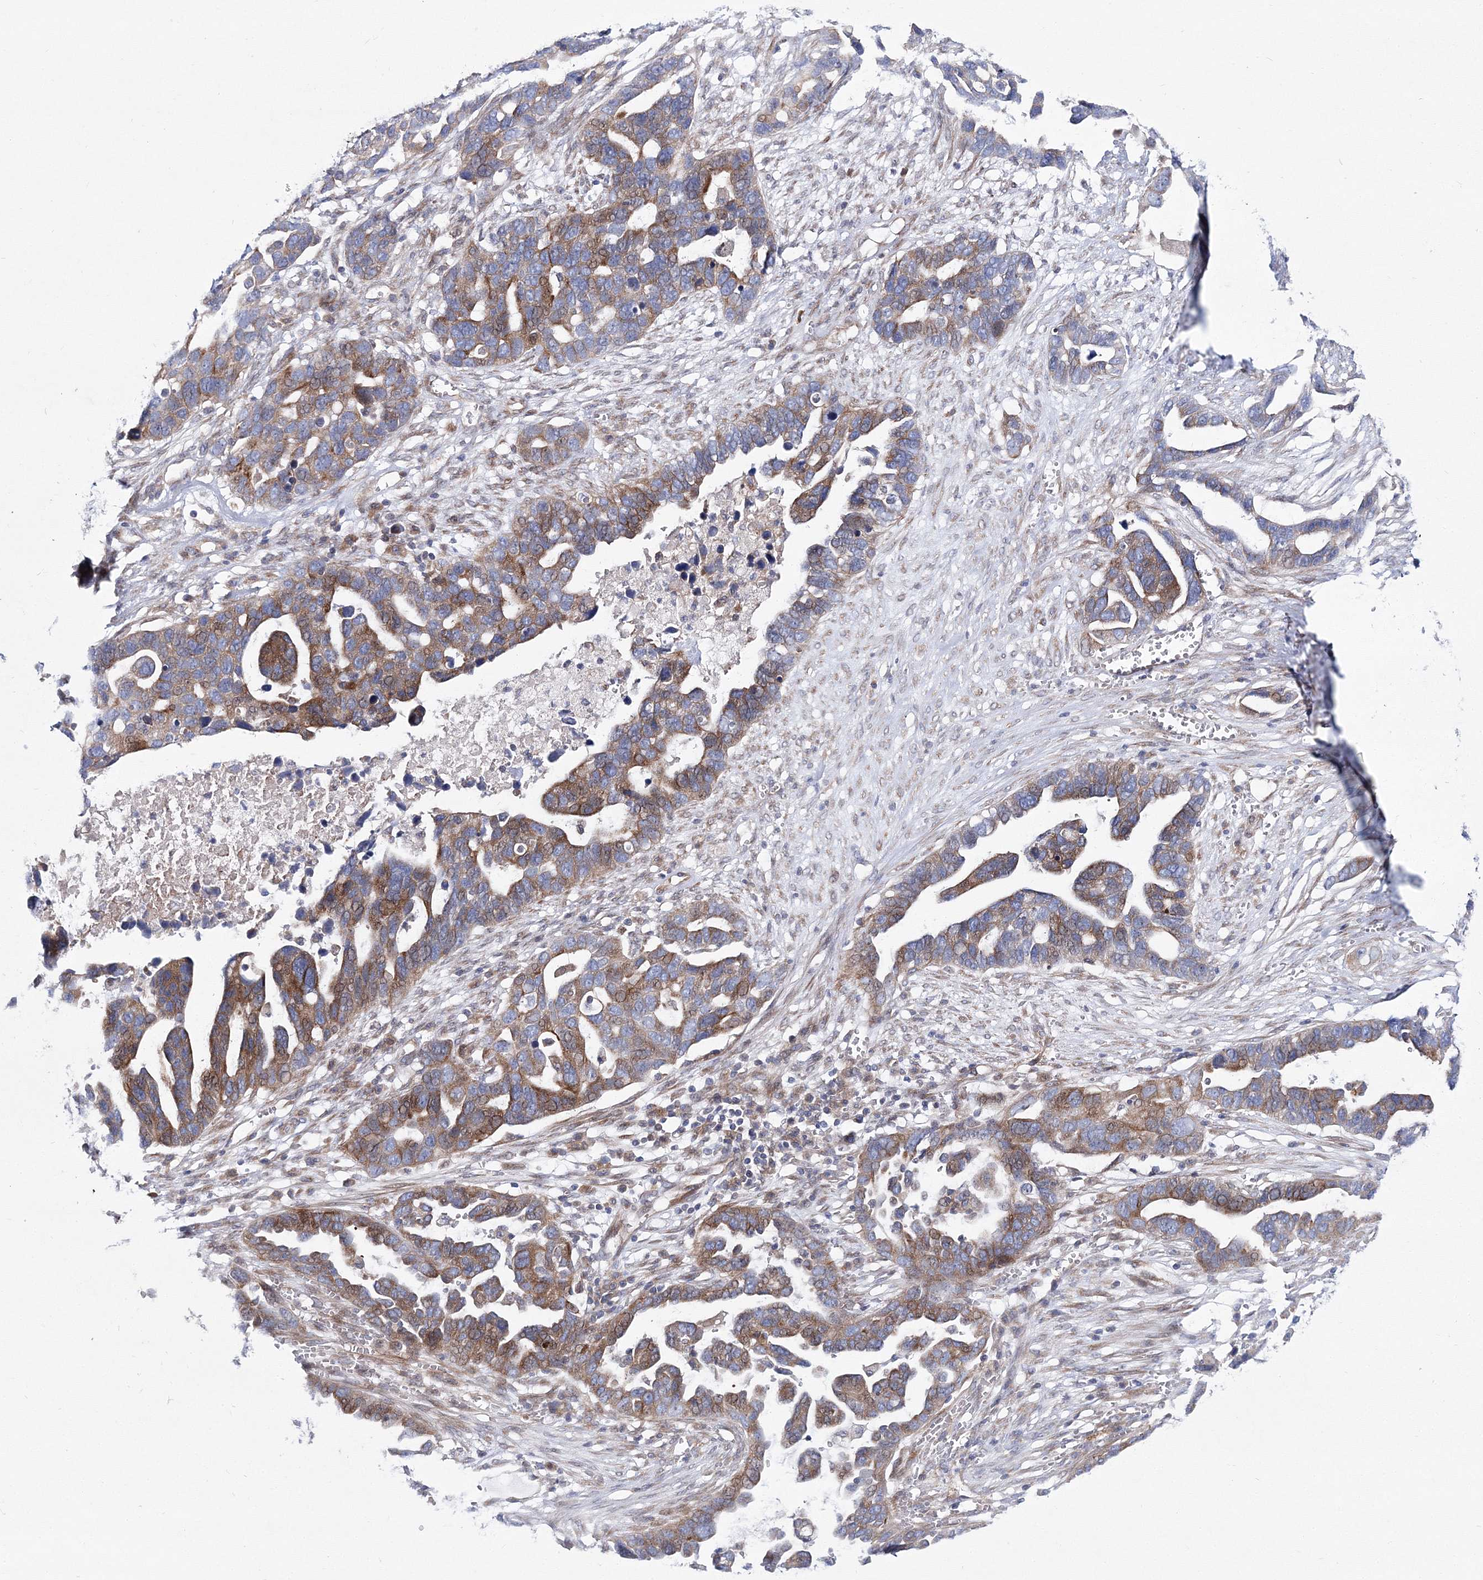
{"staining": {"intensity": "moderate", "quantity": ">75%", "location": "cytoplasmic/membranous"}, "tissue": "ovarian cancer", "cell_type": "Tumor cells", "image_type": "cancer", "snomed": [{"axis": "morphology", "description": "Cystadenocarcinoma, serous, NOS"}, {"axis": "topography", "description": "Ovary"}], "caption": "Immunohistochemical staining of human ovarian cancer demonstrates medium levels of moderate cytoplasmic/membranous expression in approximately >75% of tumor cells.", "gene": "ARHGAP32", "patient": {"sex": "female", "age": 54}}